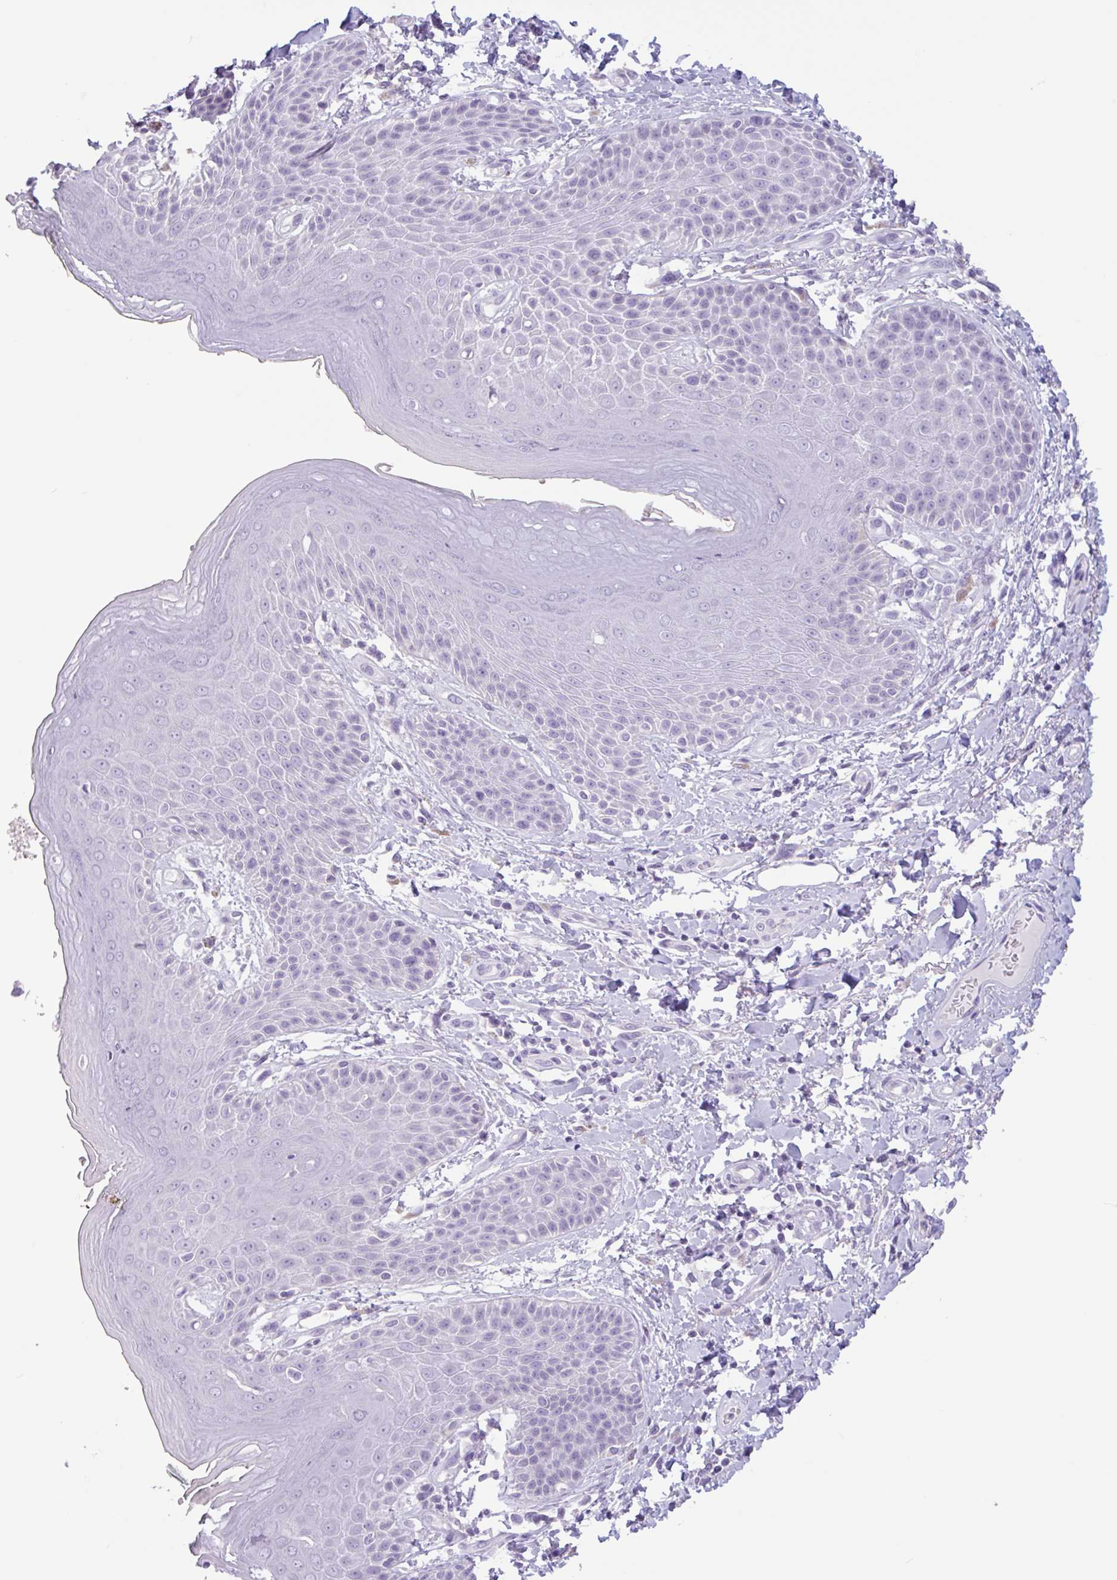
{"staining": {"intensity": "negative", "quantity": "none", "location": "none"}, "tissue": "skin", "cell_type": "Epidermal cells", "image_type": "normal", "snomed": [{"axis": "morphology", "description": "Normal tissue, NOS"}, {"axis": "topography", "description": "Peripheral nerve tissue"}], "caption": "Immunohistochemistry photomicrograph of benign human skin stained for a protein (brown), which reveals no expression in epidermal cells. (DAB (3,3'-diaminobenzidine) immunohistochemistry visualized using brightfield microscopy, high magnification).", "gene": "CTSE", "patient": {"sex": "male", "age": 51}}